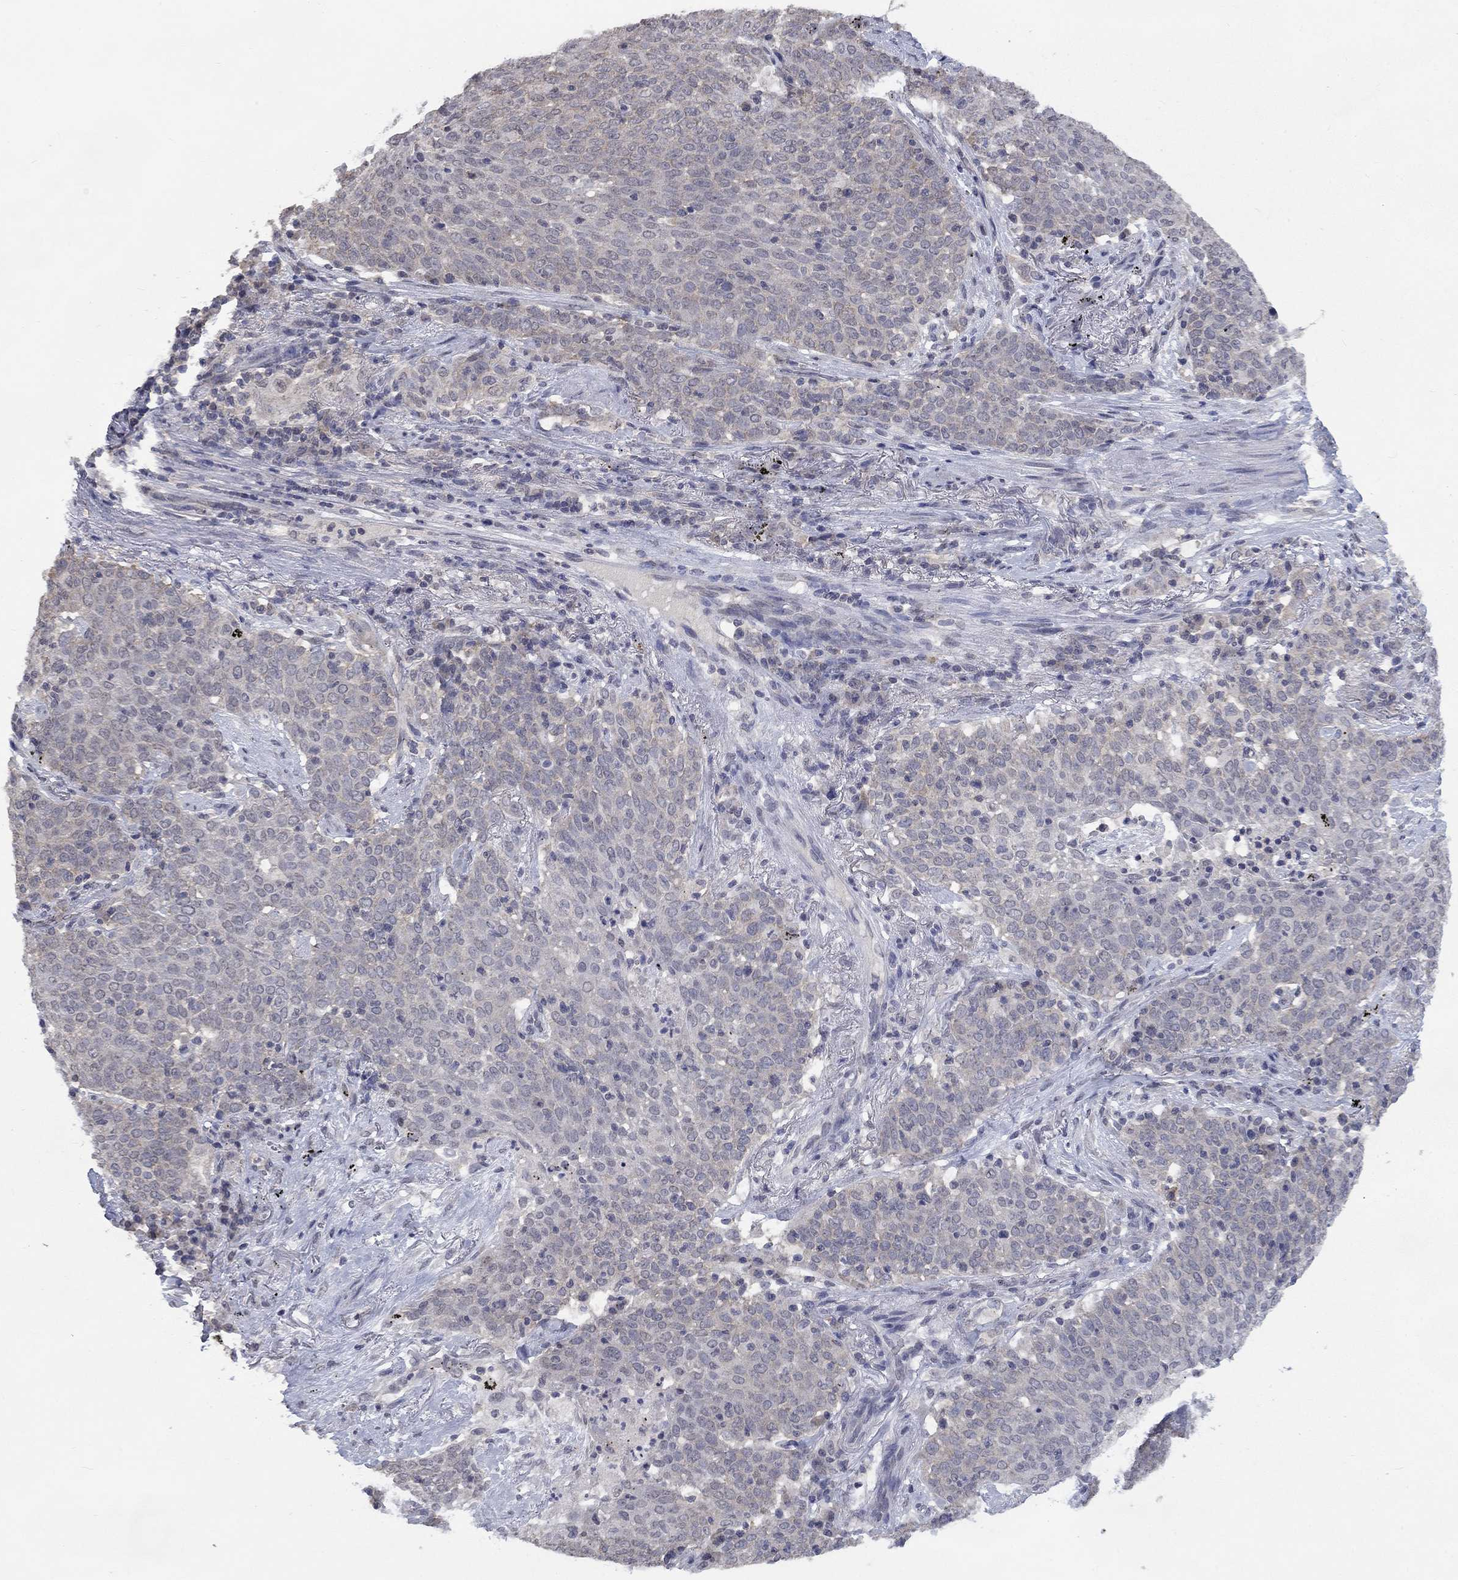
{"staining": {"intensity": "negative", "quantity": "none", "location": "none"}, "tissue": "lung cancer", "cell_type": "Tumor cells", "image_type": "cancer", "snomed": [{"axis": "morphology", "description": "Squamous cell carcinoma, NOS"}, {"axis": "topography", "description": "Lung"}], "caption": "Immunohistochemical staining of lung squamous cell carcinoma displays no significant expression in tumor cells.", "gene": "SPATA33", "patient": {"sex": "male", "age": 82}}